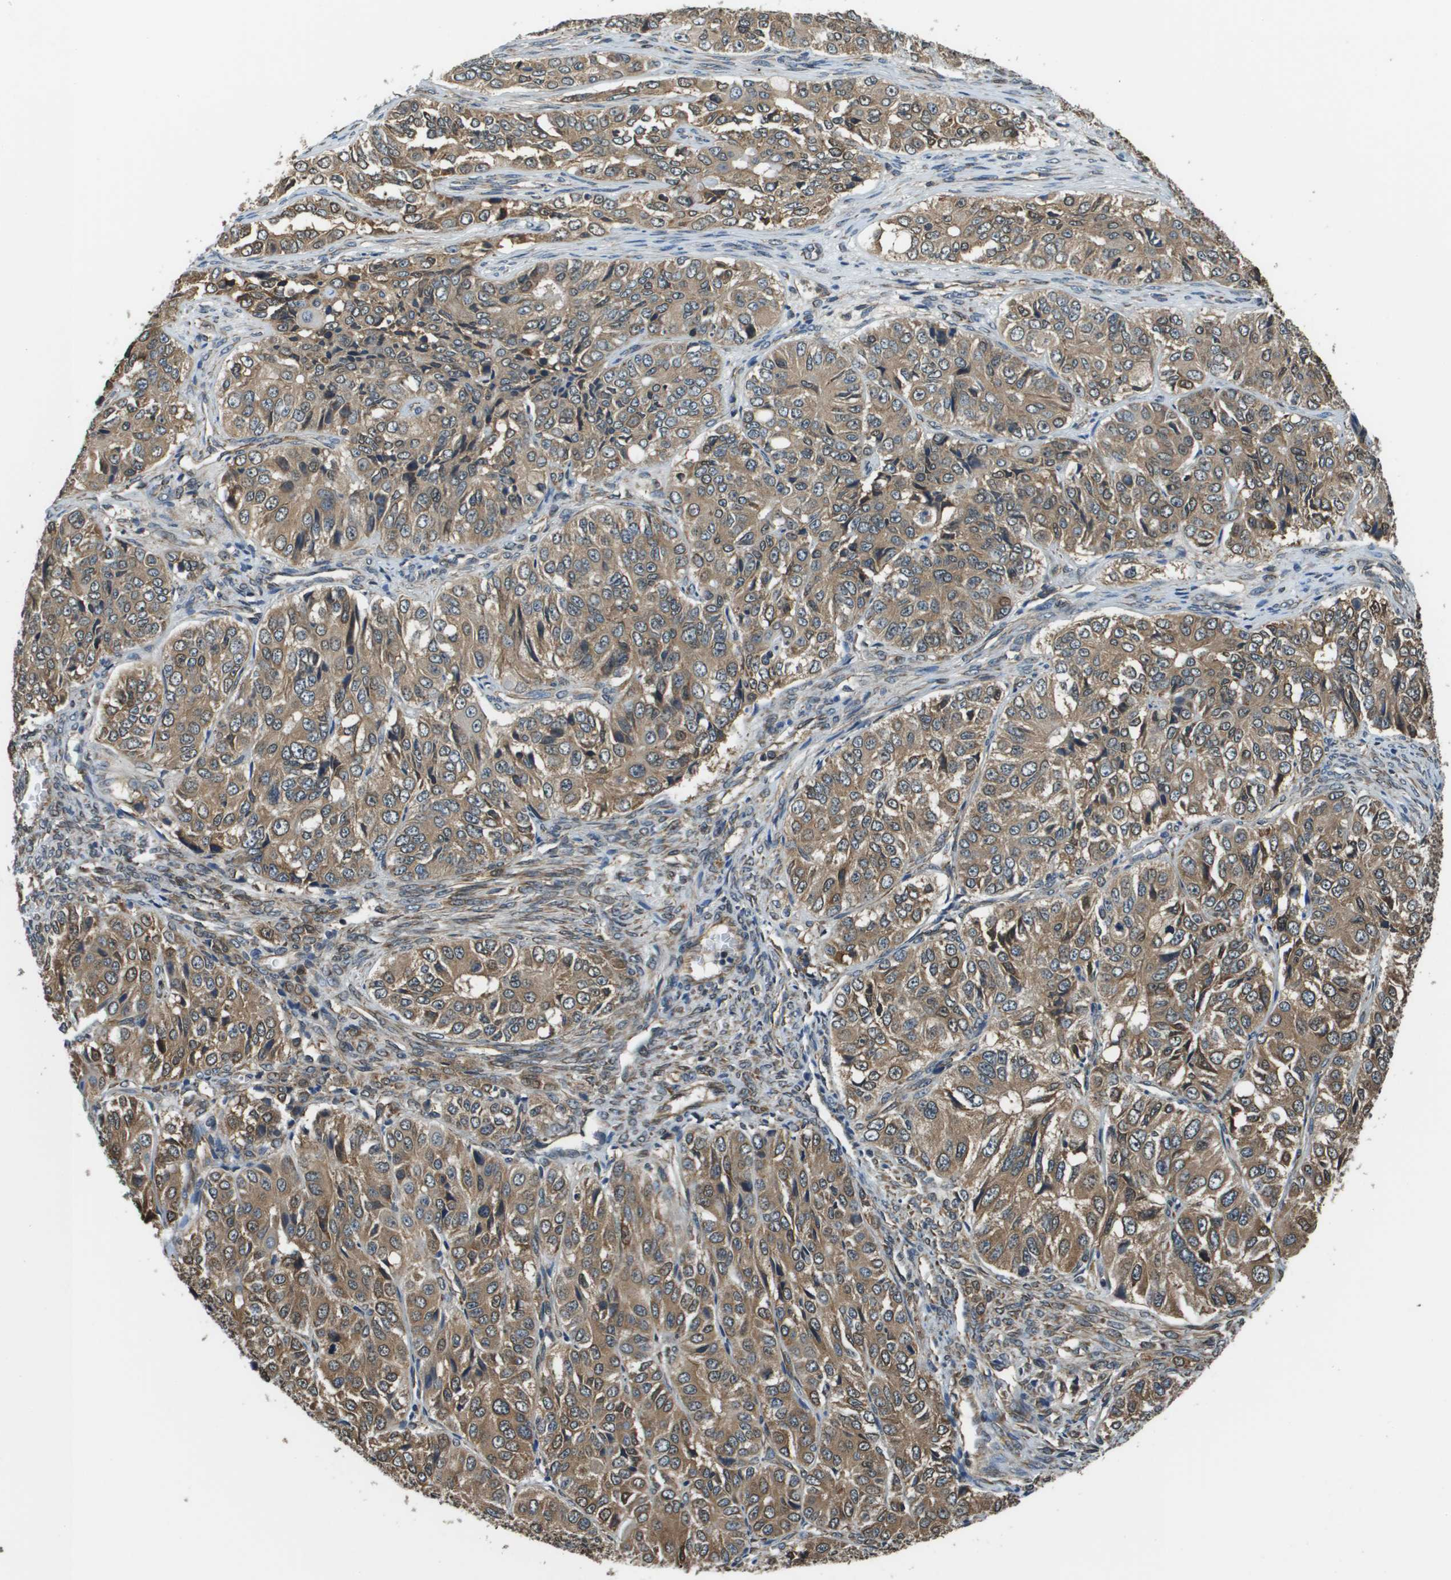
{"staining": {"intensity": "moderate", "quantity": ">75%", "location": "cytoplasmic/membranous"}, "tissue": "ovarian cancer", "cell_type": "Tumor cells", "image_type": "cancer", "snomed": [{"axis": "morphology", "description": "Carcinoma, endometroid"}, {"axis": "topography", "description": "Ovary"}], "caption": "A histopathology image showing moderate cytoplasmic/membranous positivity in approximately >75% of tumor cells in endometroid carcinoma (ovarian), as visualized by brown immunohistochemical staining.", "gene": "SEC62", "patient": {"sex": "female", "age": 51}}